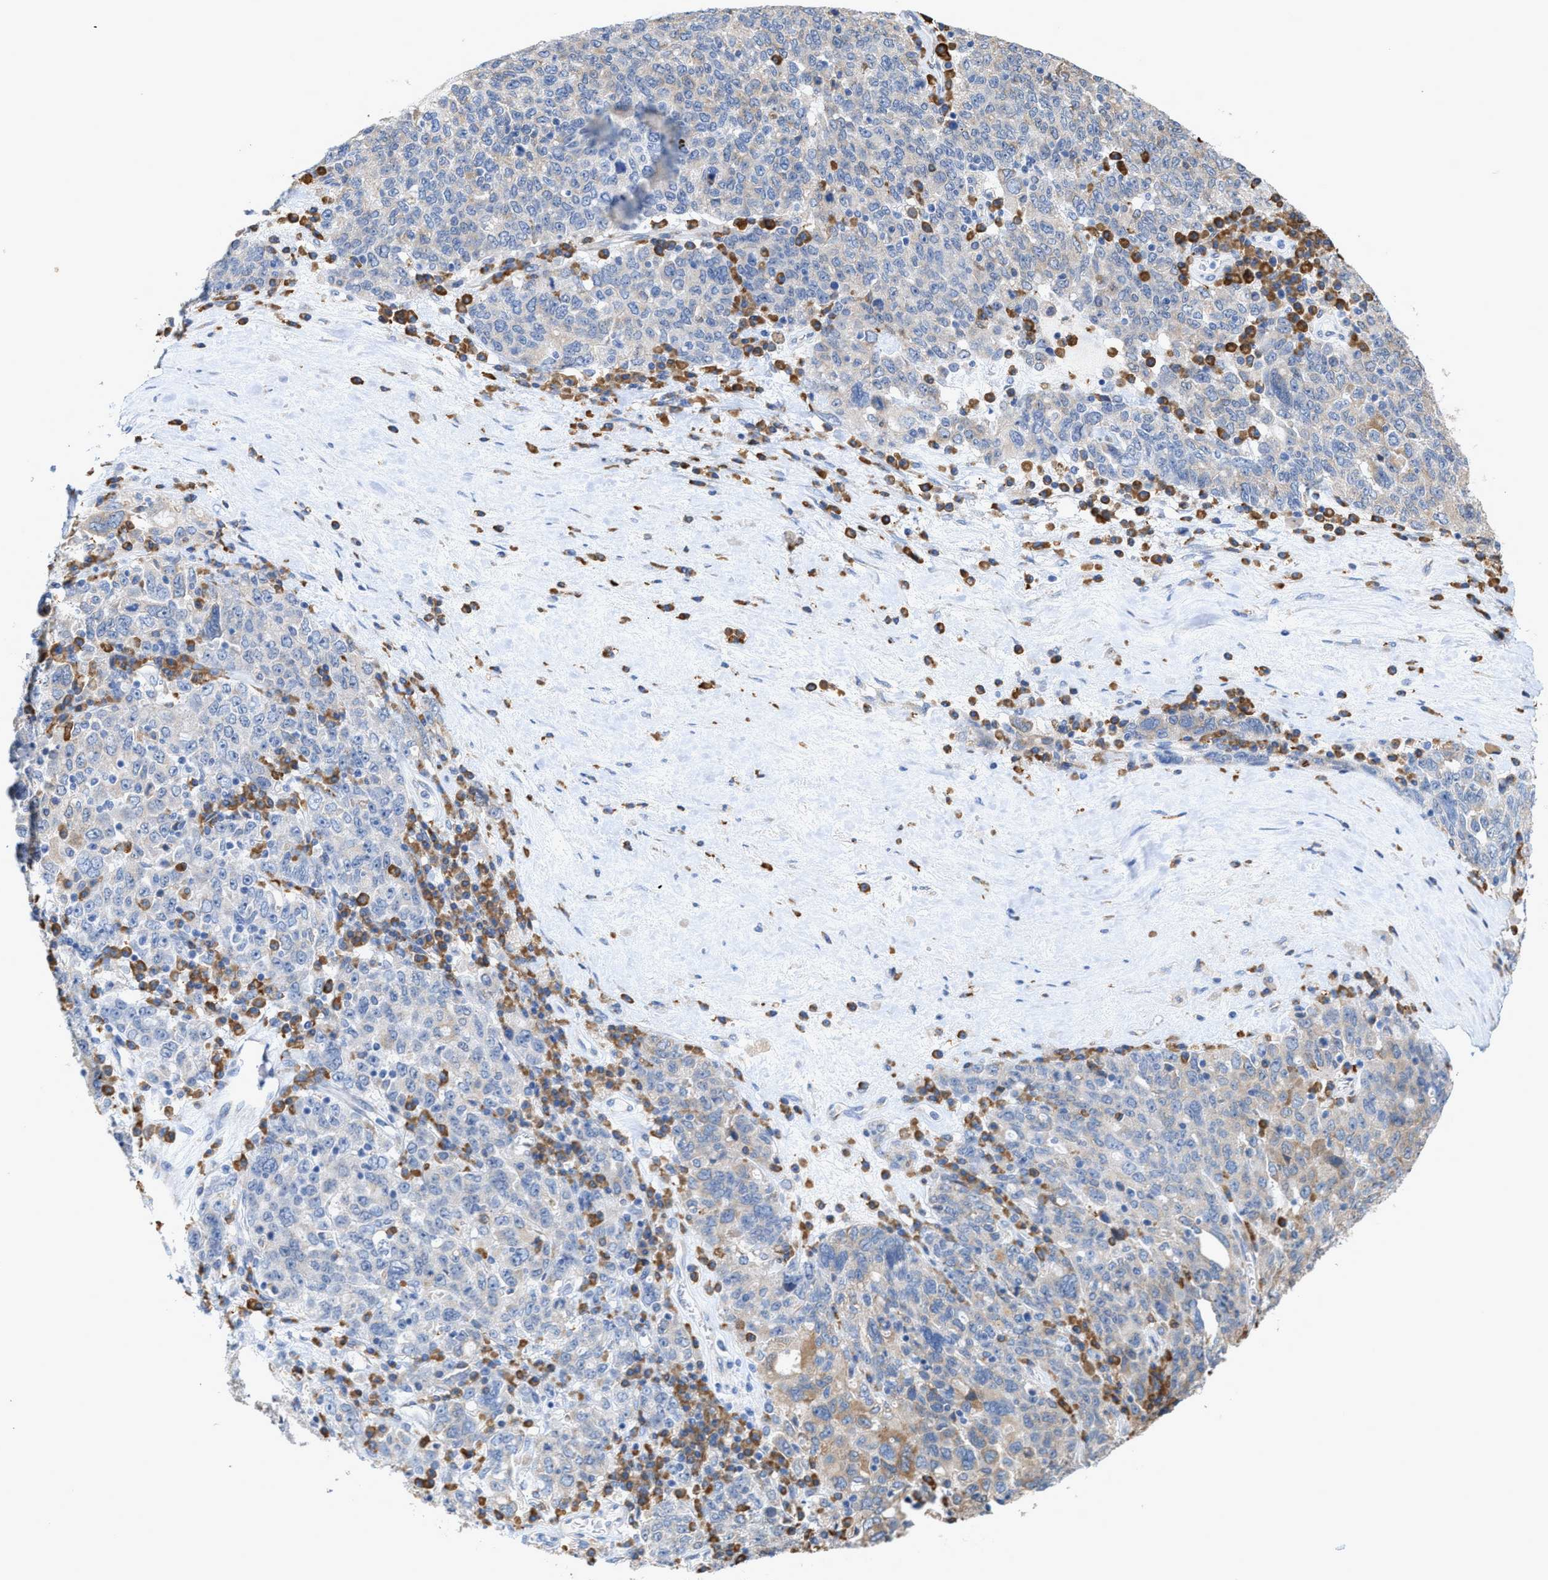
{"staining": {"intensity": "weak", "quantity": "<25%", "location": "cytoplasmic/membranous"}, "tissue": "ovarian cancer", "cell_type": "Tumor cells", "image_type": "cancer", "snomed": [{"axis": "morphology", "description": "Carcinoma, endometroid"}, {"axis": "topography", "description": "Ovary"}], "caption": "Human ovarian endometroid carcinoma stained for a protein using immunohistochemistry reveals no positivity in tumor cells.", "gene": "RYR2", "patient": {"sex": "female", "age": 62}}